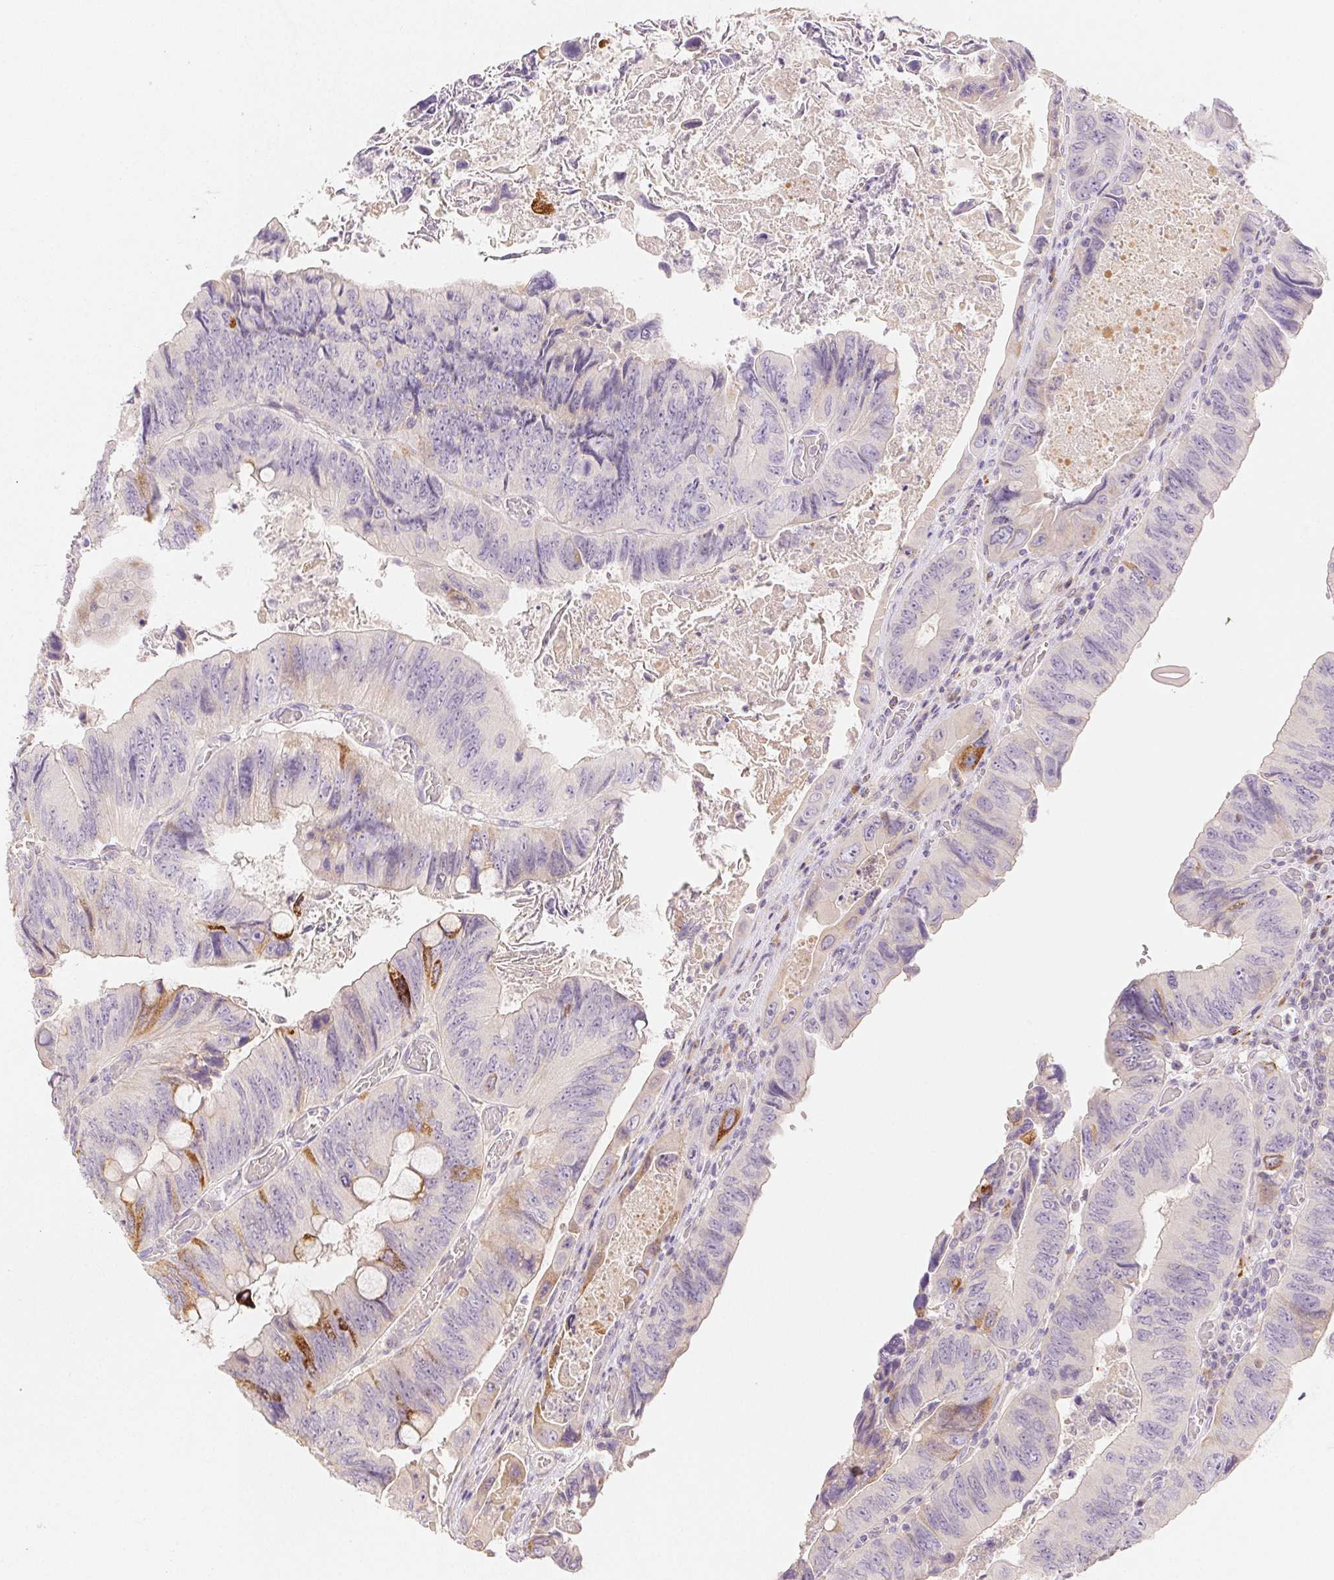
{"staining": {"intensity": "strong", "quantity": "<25%", "location": "cytoplasmic/membranous"}, "tissue": "colorectal cancer", "cell_type": "Tumor cells", "image_type": "cancer", "snomed": [{"axis": "morphology", "description": "Adenocarcinoma, NOS"}, {"axis": "topography", "description": "Colon"}], "caption": "The image demonstrates staining of colorectal adenocarcinoma, revealing strong cytoplasmic/membranous protein positivity (brown color) within tumor cells.", "gene": "ACVR1B", "patient": {"sex": "female", "age": 84}}